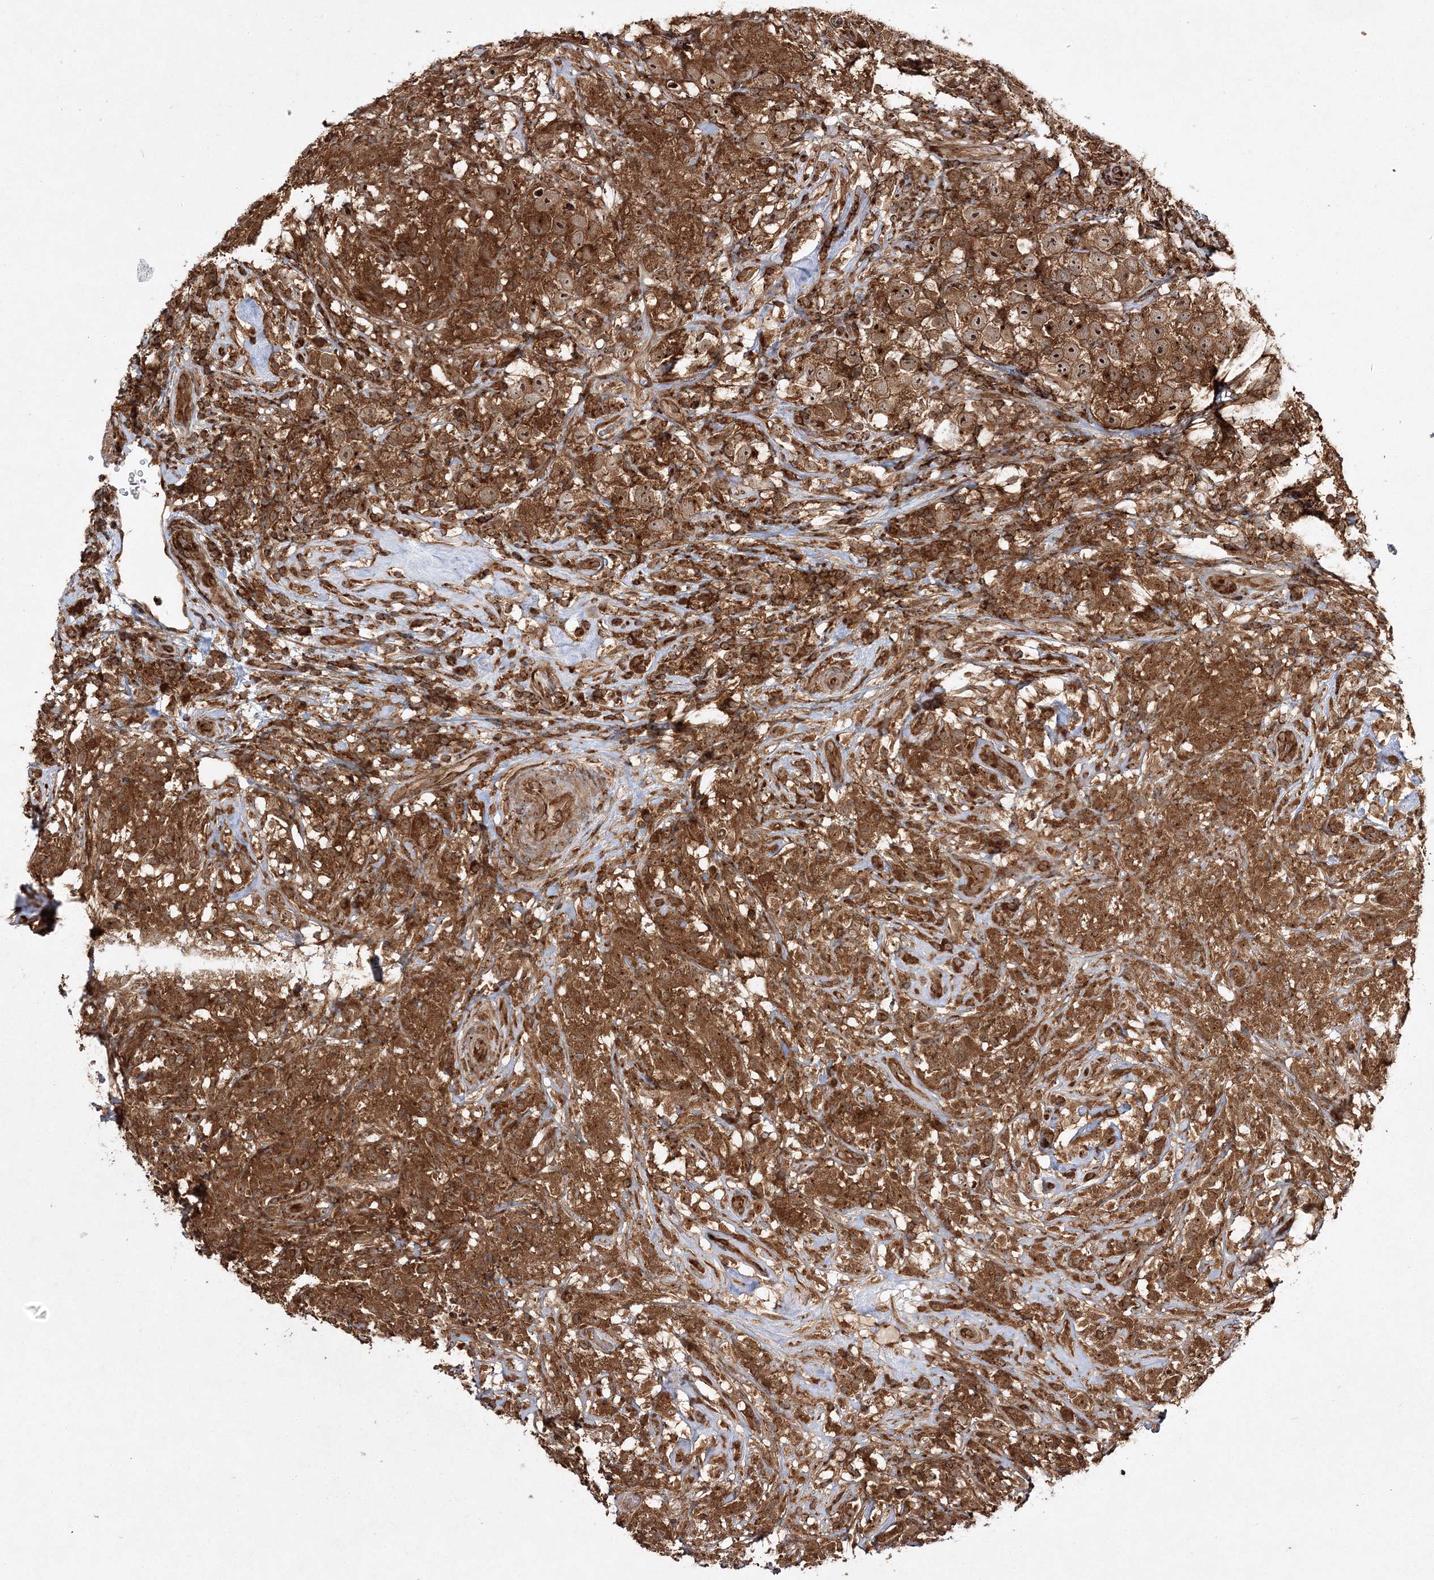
{"staining": {"intensity": "moderate", "quantity": ">75%", "location": "cytoplasmic/membranous"}, "tissue": "testis cancer", "cell_type": "Tumor cells", "image_type": "cancer", "snomed": [{"axis": "morphology", "description": "Seminoma, NOS"}, {"axis": "topography", "description": "Testis"}], "caption": "Protein staining of seminoma (testis) tissue exhibits moderate cytoplasmic/membranous positivity in about >75% of tumor cells.", "gene": "WDR37", "patient": {"sex": "male", "age": 49}}